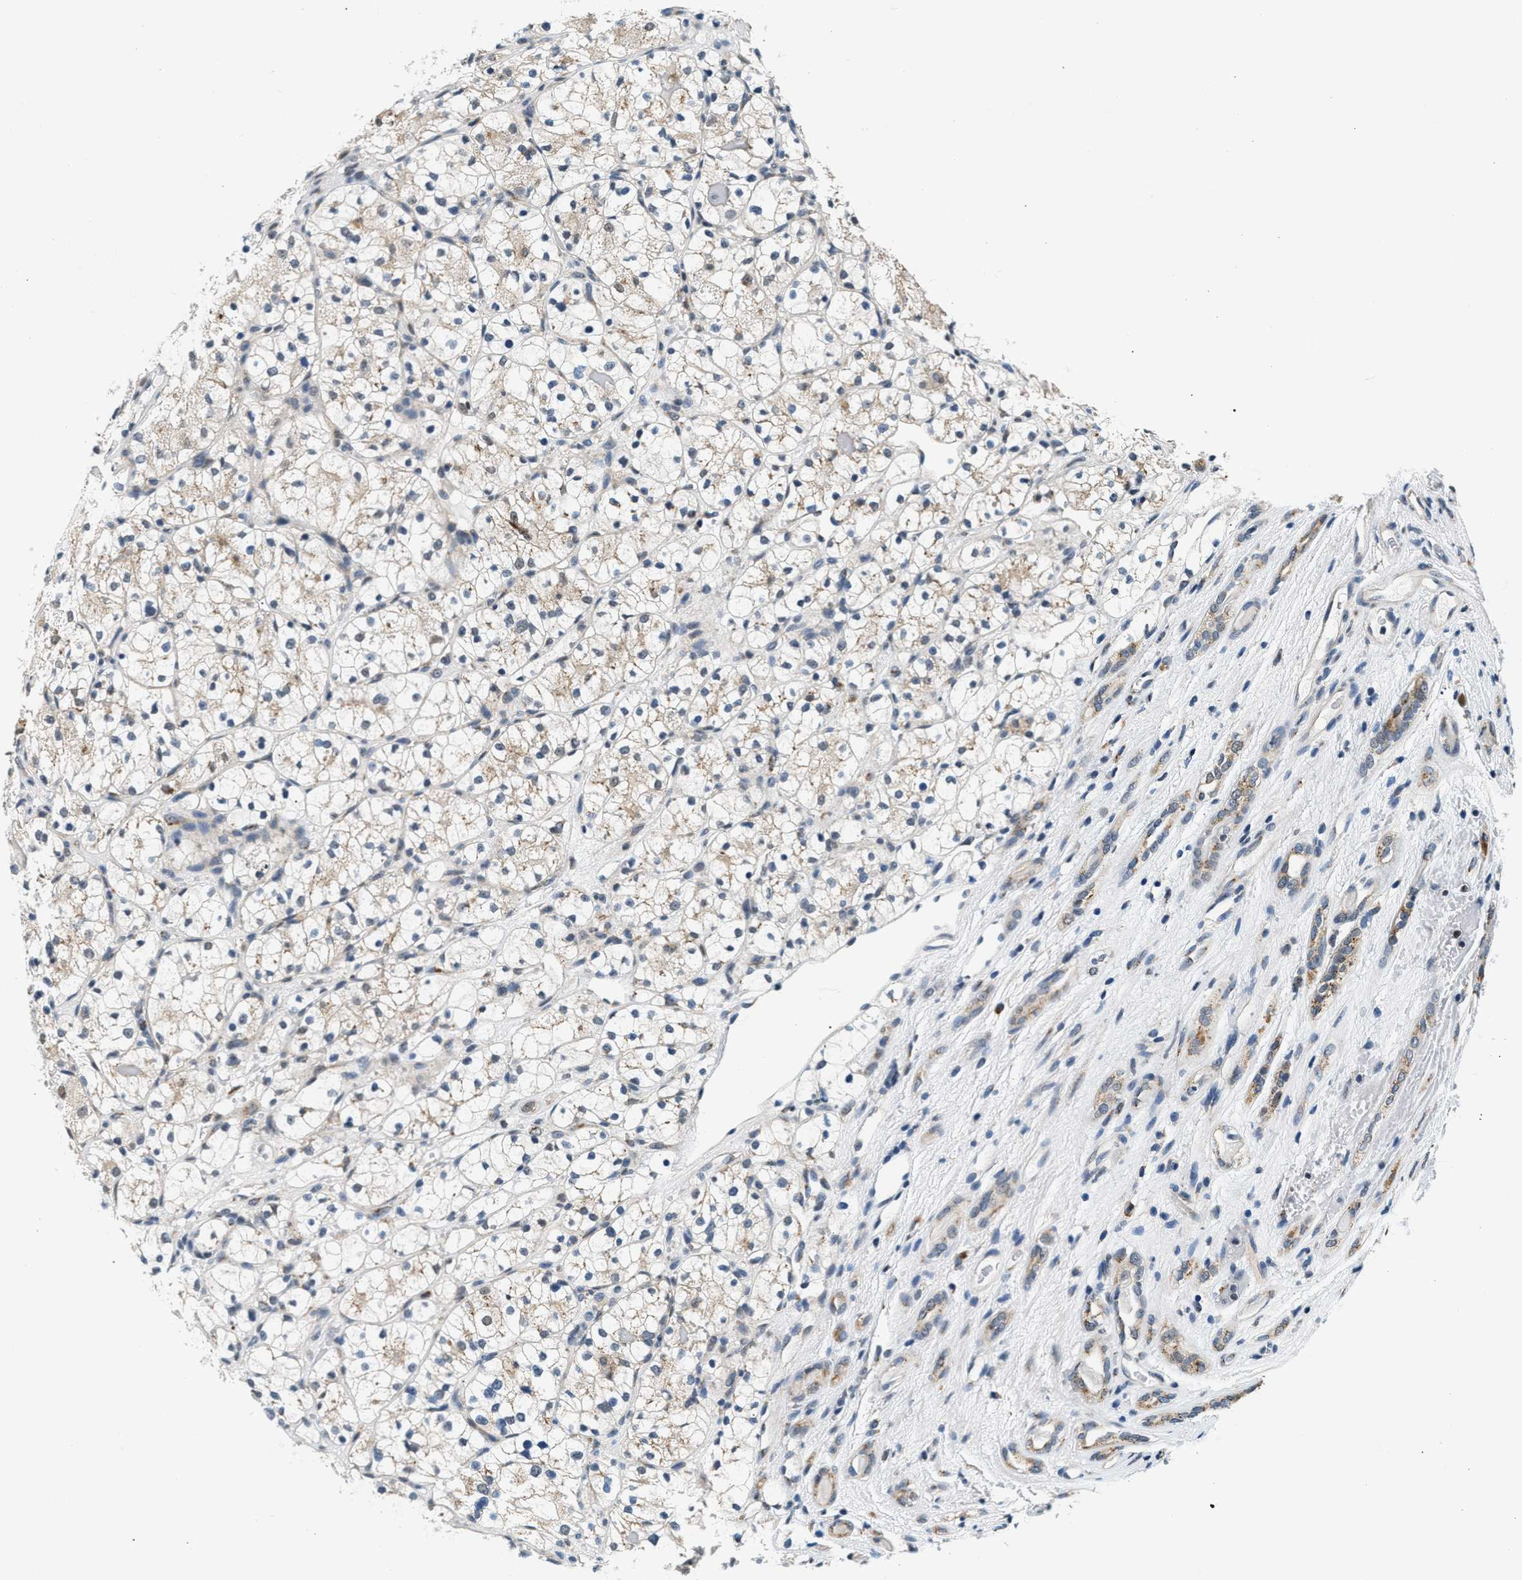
{"staining": {"intensity": "weak", "quantity": ">75%", "location": "cytoplasmic/membranous"}, "tissue": "renal cancer", "cell_type": "Tumor cells", "image_type": "cancer", "snomed": [{"axis": "morphology", "description": "Adenocarcinoma, NOS"}, {"axis": "topography", "description": "Kidney"}], "caption": "A photomicrograph of renal cancer stained for a protein exhibits weak cytoplasmic/membranous brown staining in tumor cells.", "gene": "KCNMB2", "patient": {"sex": "female", "age": 60}}